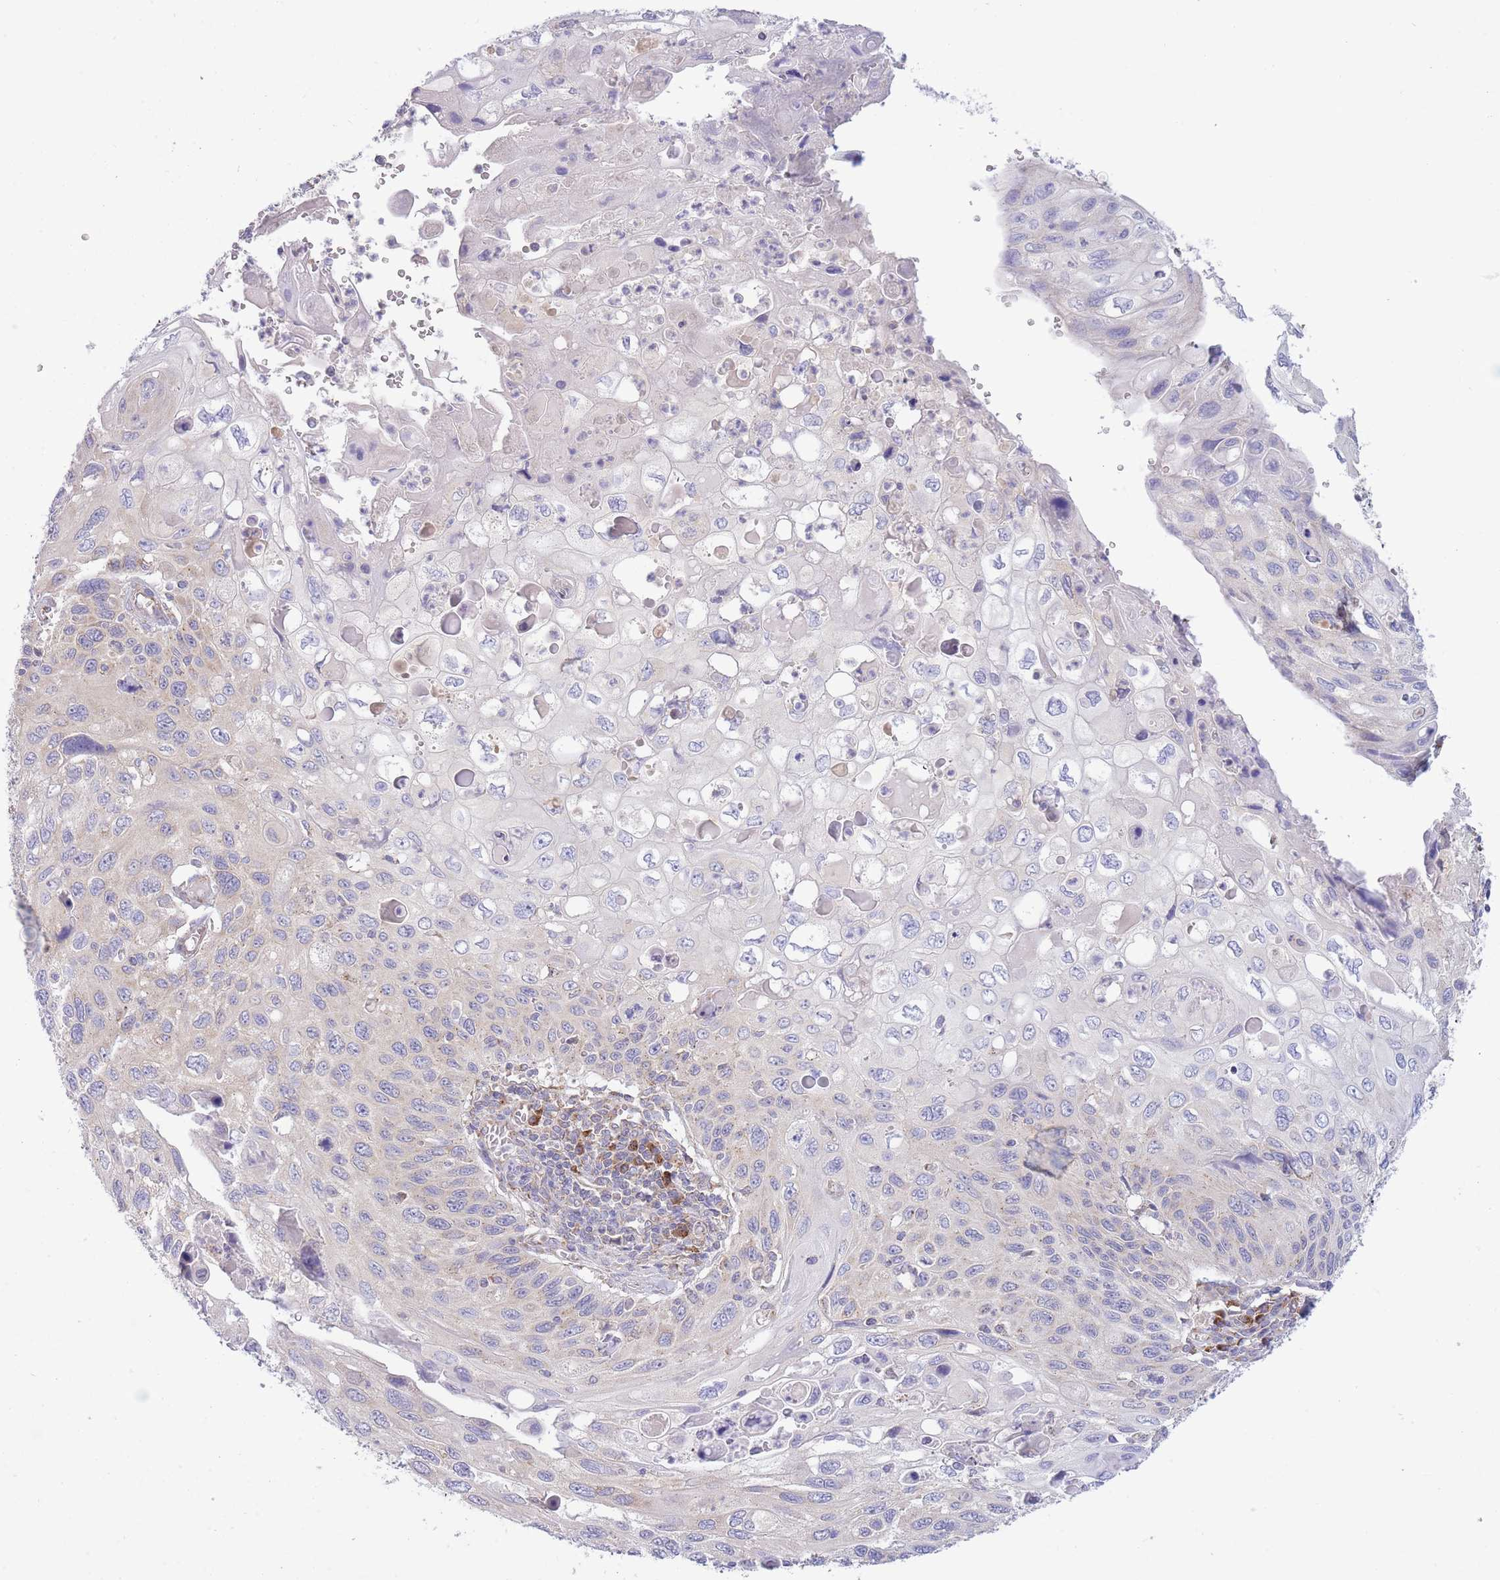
{"staining": {"intensity": "negative", "quantity": "none", "location": "none"}, "tissue": "cervical cancer", "cell_type": "Tumor cells", "image_type": "cancer", "snomed": [{"axis": "morphology", "description": "Squamous cell carcinoma, NOS"}, {"axis": "topography", "description": "Cervix"}], "caption": "Immunohistochemistry (IHC) image of cervical squamous cell carcinoma stained for a protein (brown), which displays no staining in tumor cells.", "gene": "COPG2", "patient": {"sex": "female", "age": 70}}